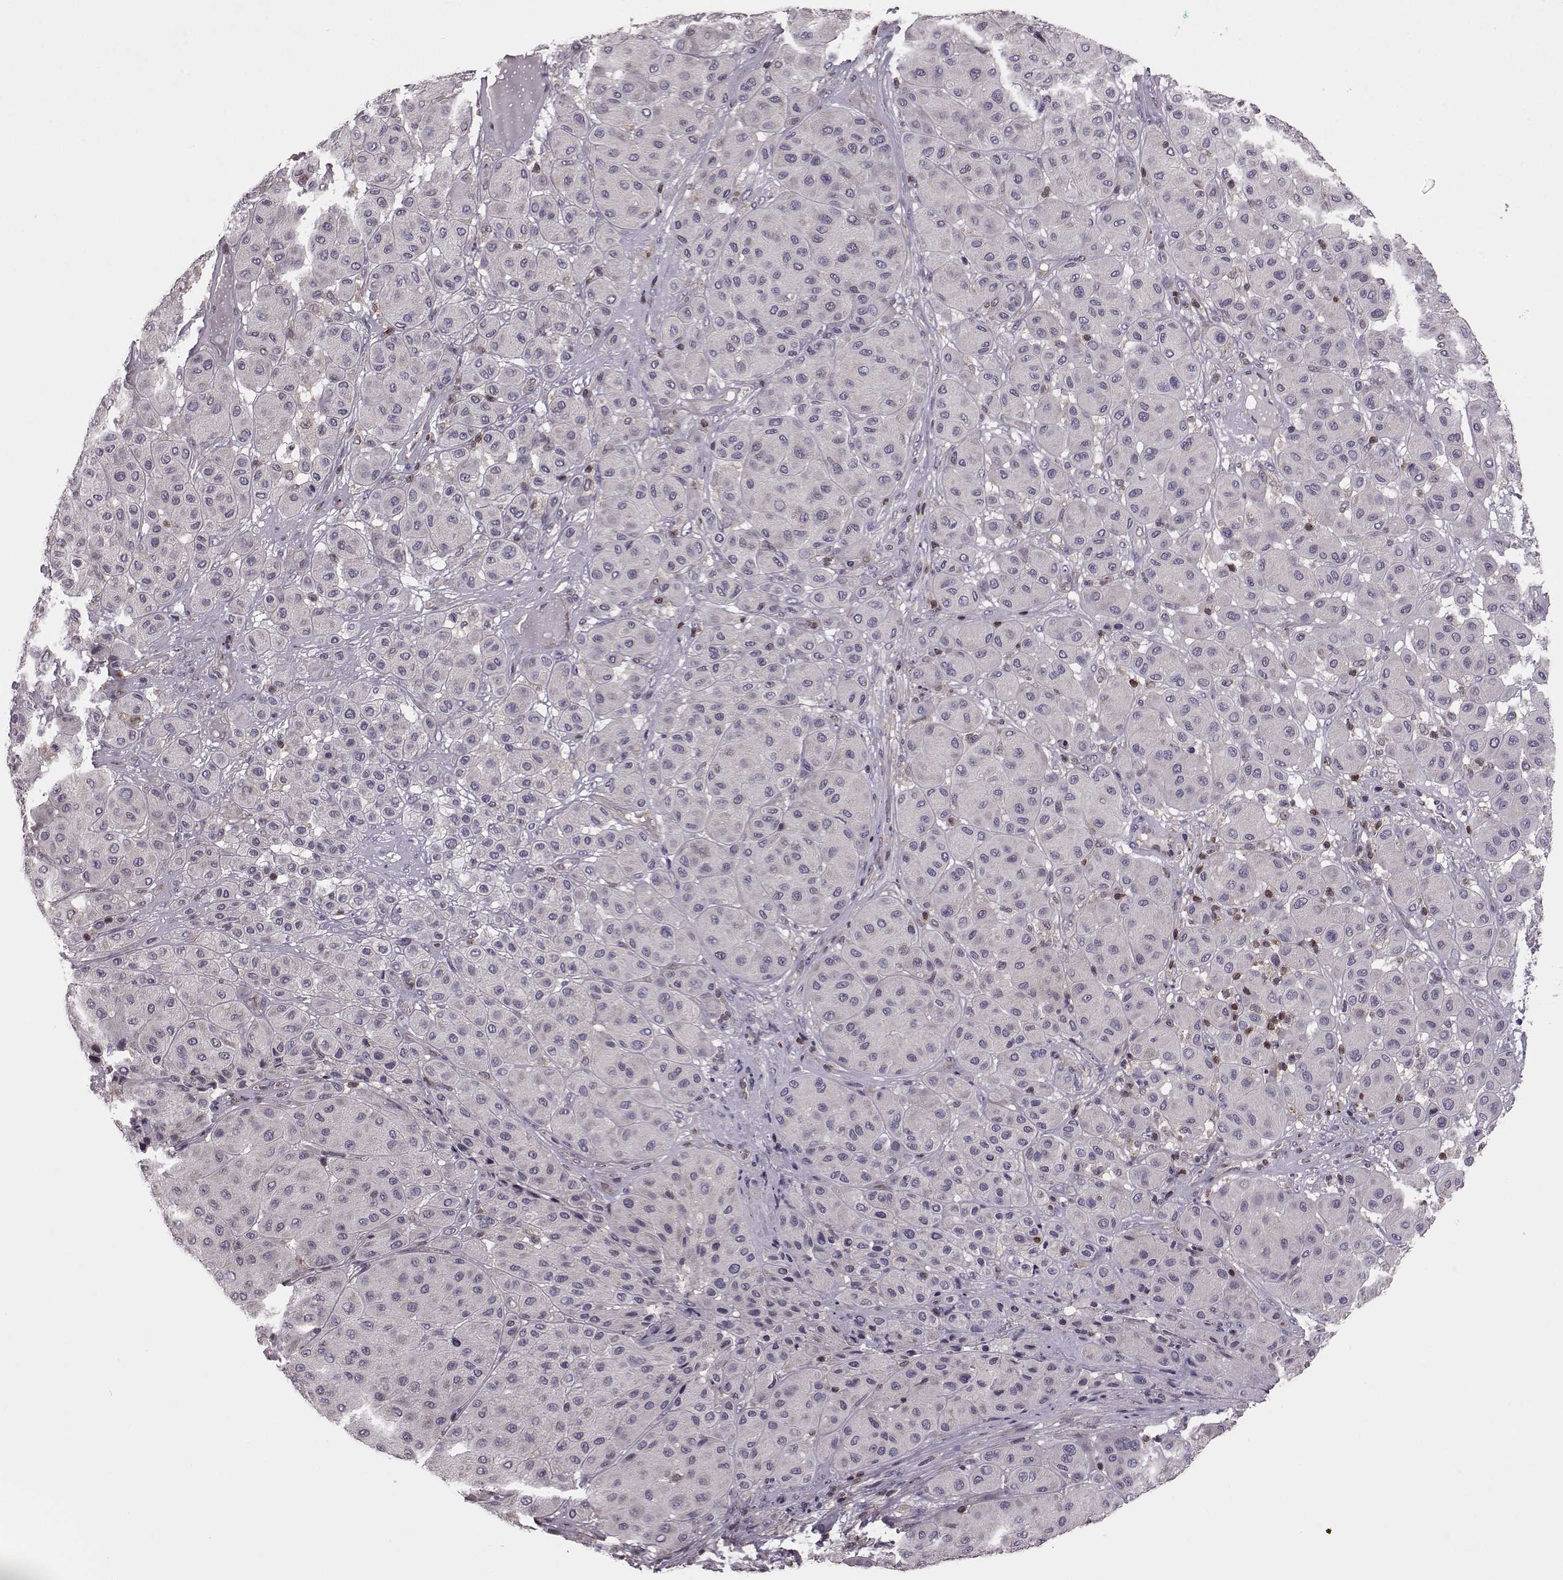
{"staining": {"intensity": "negative", "quantity": "none", "location": "none"}, "tissue": "melanoma", "cell_type": "Tumor cells", "image_type": "cancer", "snomed": [{"axis": "morphology", "description": "Malignant melanoma, Metastatic site"}, {"axis": "topography", "description": "Smooth muscle"}], "caption": "High magnification brightfield microscopy of malignant melanoma (metastatic site) stained with DAB (brown) and counterstained with hematoxylin (blue): tumor cells show no significant staining. (DAB (3,3'-diaminobenzidine) immunohistochemistry (IHC) with hematoxylin counter stain).", "gene": "CDC42SE1", "patient": {"sex": "male", "age": 41}}